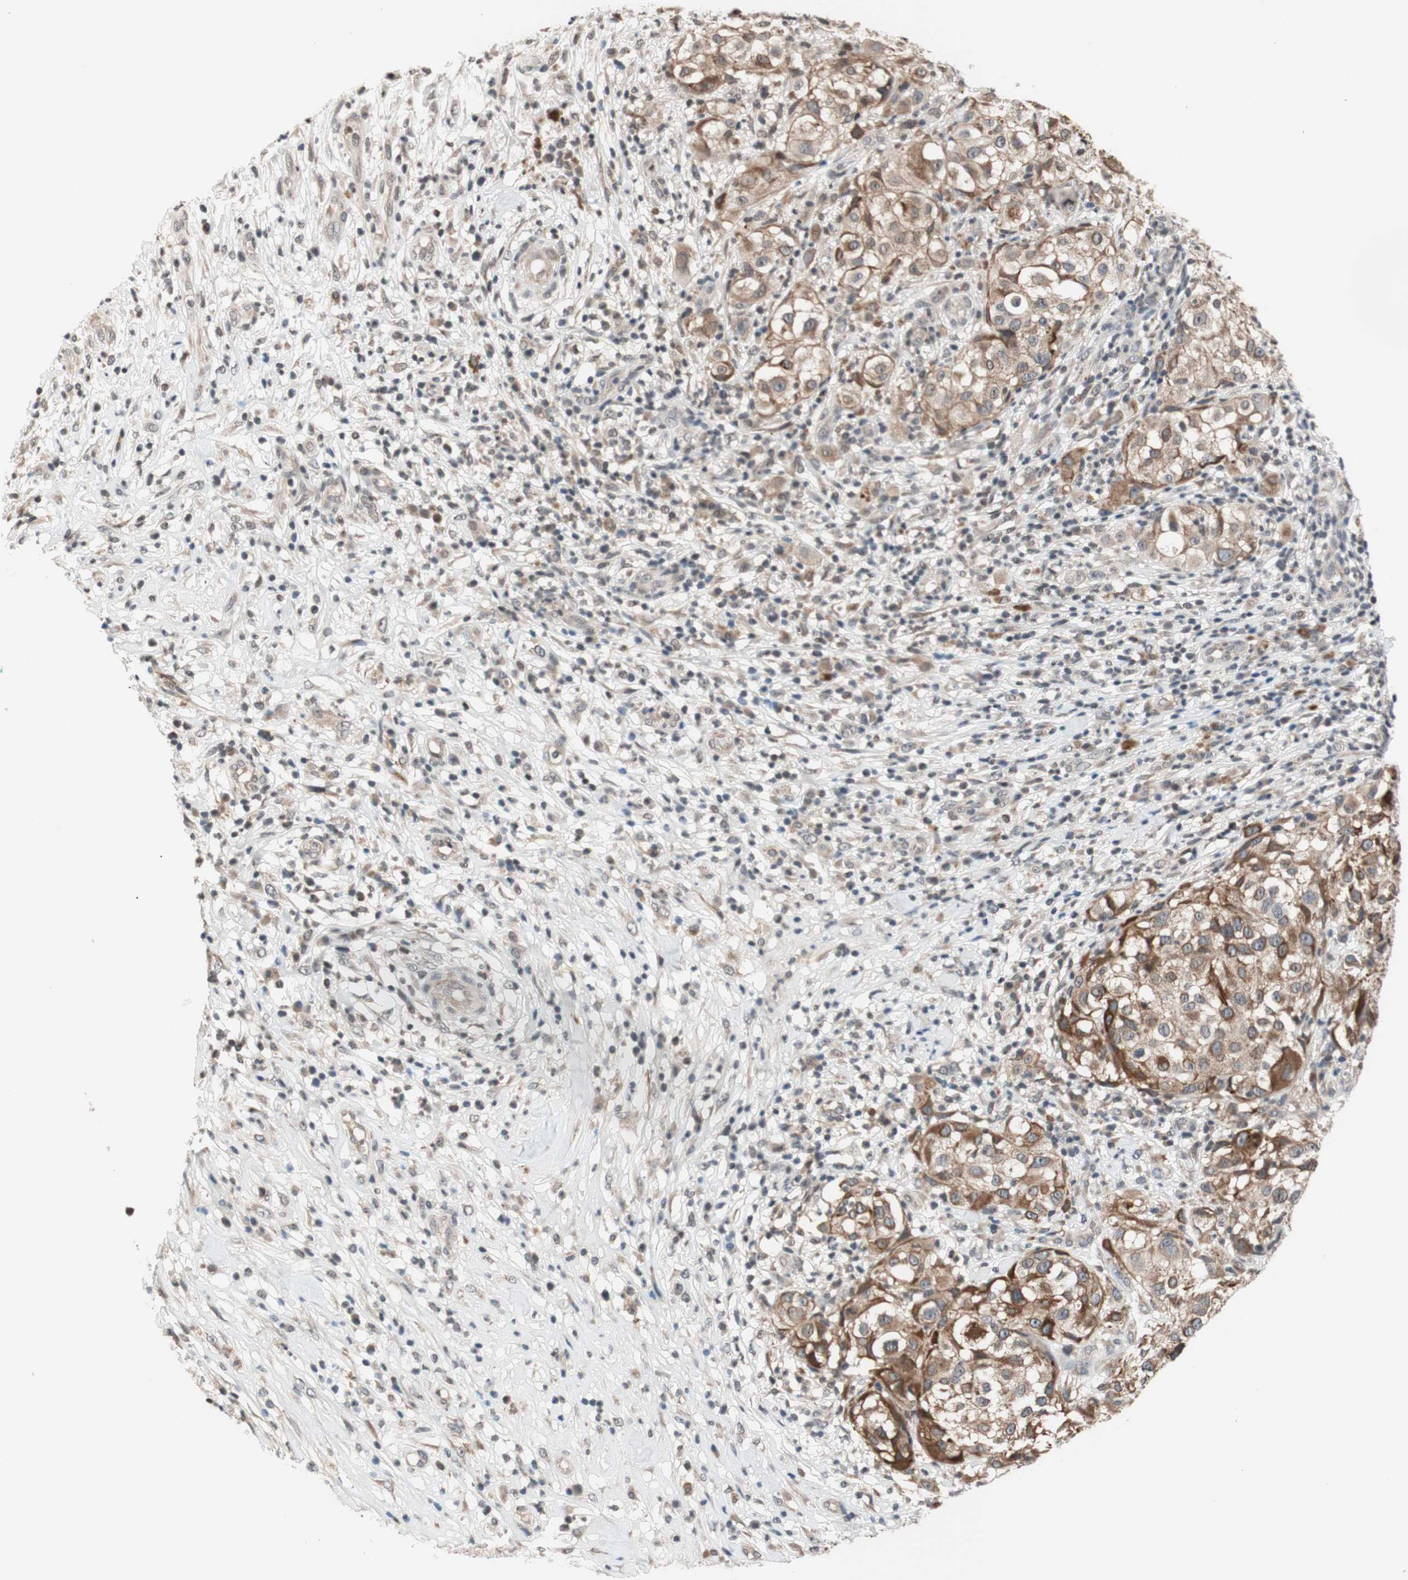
{"staining": {"intensity": "moderate", "quantity": ">75%", "location": "cytoplasmic/membranous"}, "tissue": "melanoma", "cell_type": "Tumor cells", "image_type": "cancer", "snomed": [{"axis": "morphology", "description": "Necrosis, NOS"}, {"axis": "morphology", "description": "Malignant melanoma, NOS"}, {"axis": "topography", "description": "Skin"}], "caption": "IHC micrograph of neoplastic tissue: melanoma stained using immunohistochemistry (IHC) displays medium levels of moderate protein expression localized specifically in the cytoplasmic/membranous of tumor cells, appearing as a cytoplasmic/membranous brown color.", "gene": "CD55", "patient": {"sex": "female", "age": 87}}